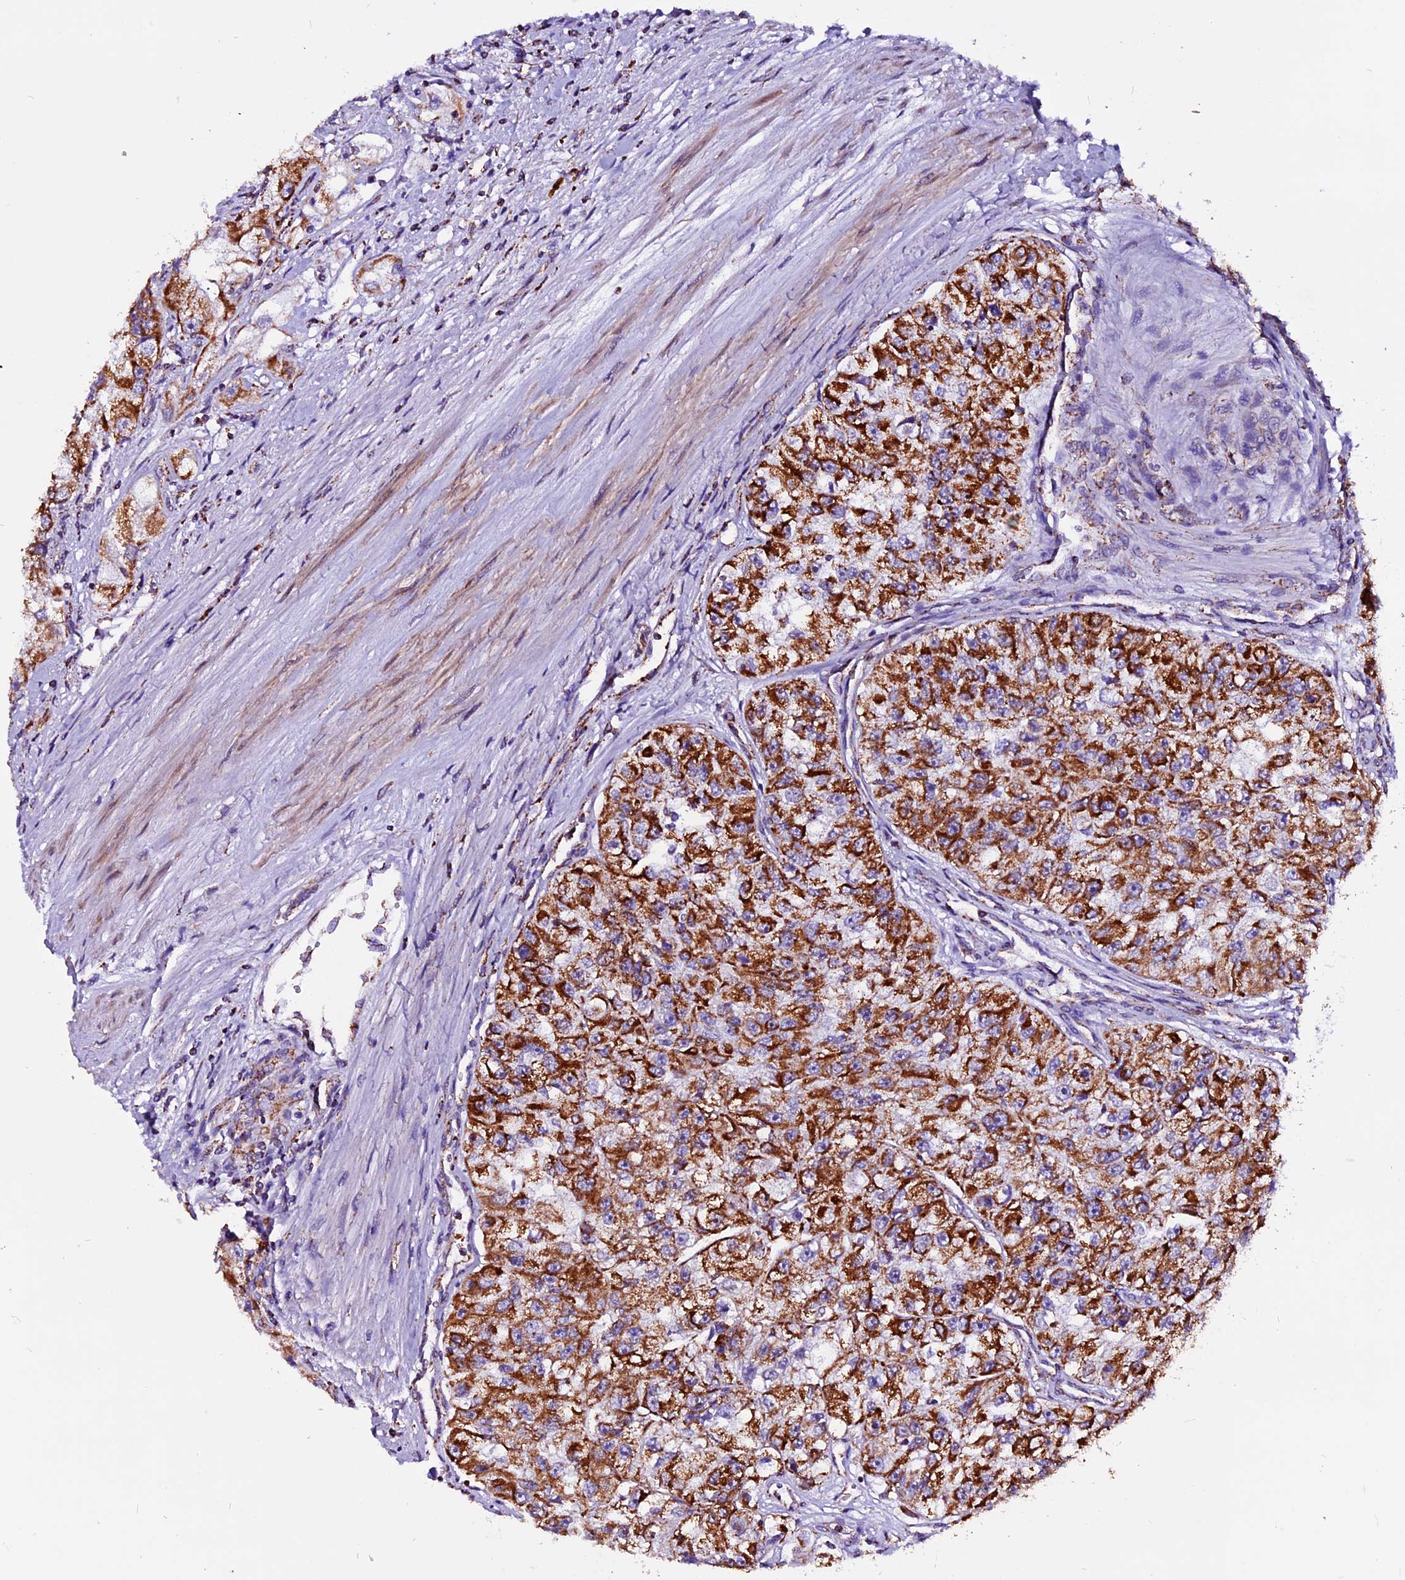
{"staining": {"intensity": "strong", "quantity": ">75%", "location": "cytoplasmic/membranous"}, "tissue": "renal cancer", "cell_type": "Tumor cells", "image_type": "cancer", "snomed": [{"axis": "morphology", "description": "Adenocarcinoma, NOS"}, {"axis": "topography", "description": "Kidney"}], "caption": "The micrograph reveals staining of adenocarcinoma (renal), revealing strong cytoplasmic/membranous protein expression (brown color) within tumor cells.", "gene": "CX3CL1", "patient": {"sex": "male", "age": 63}}